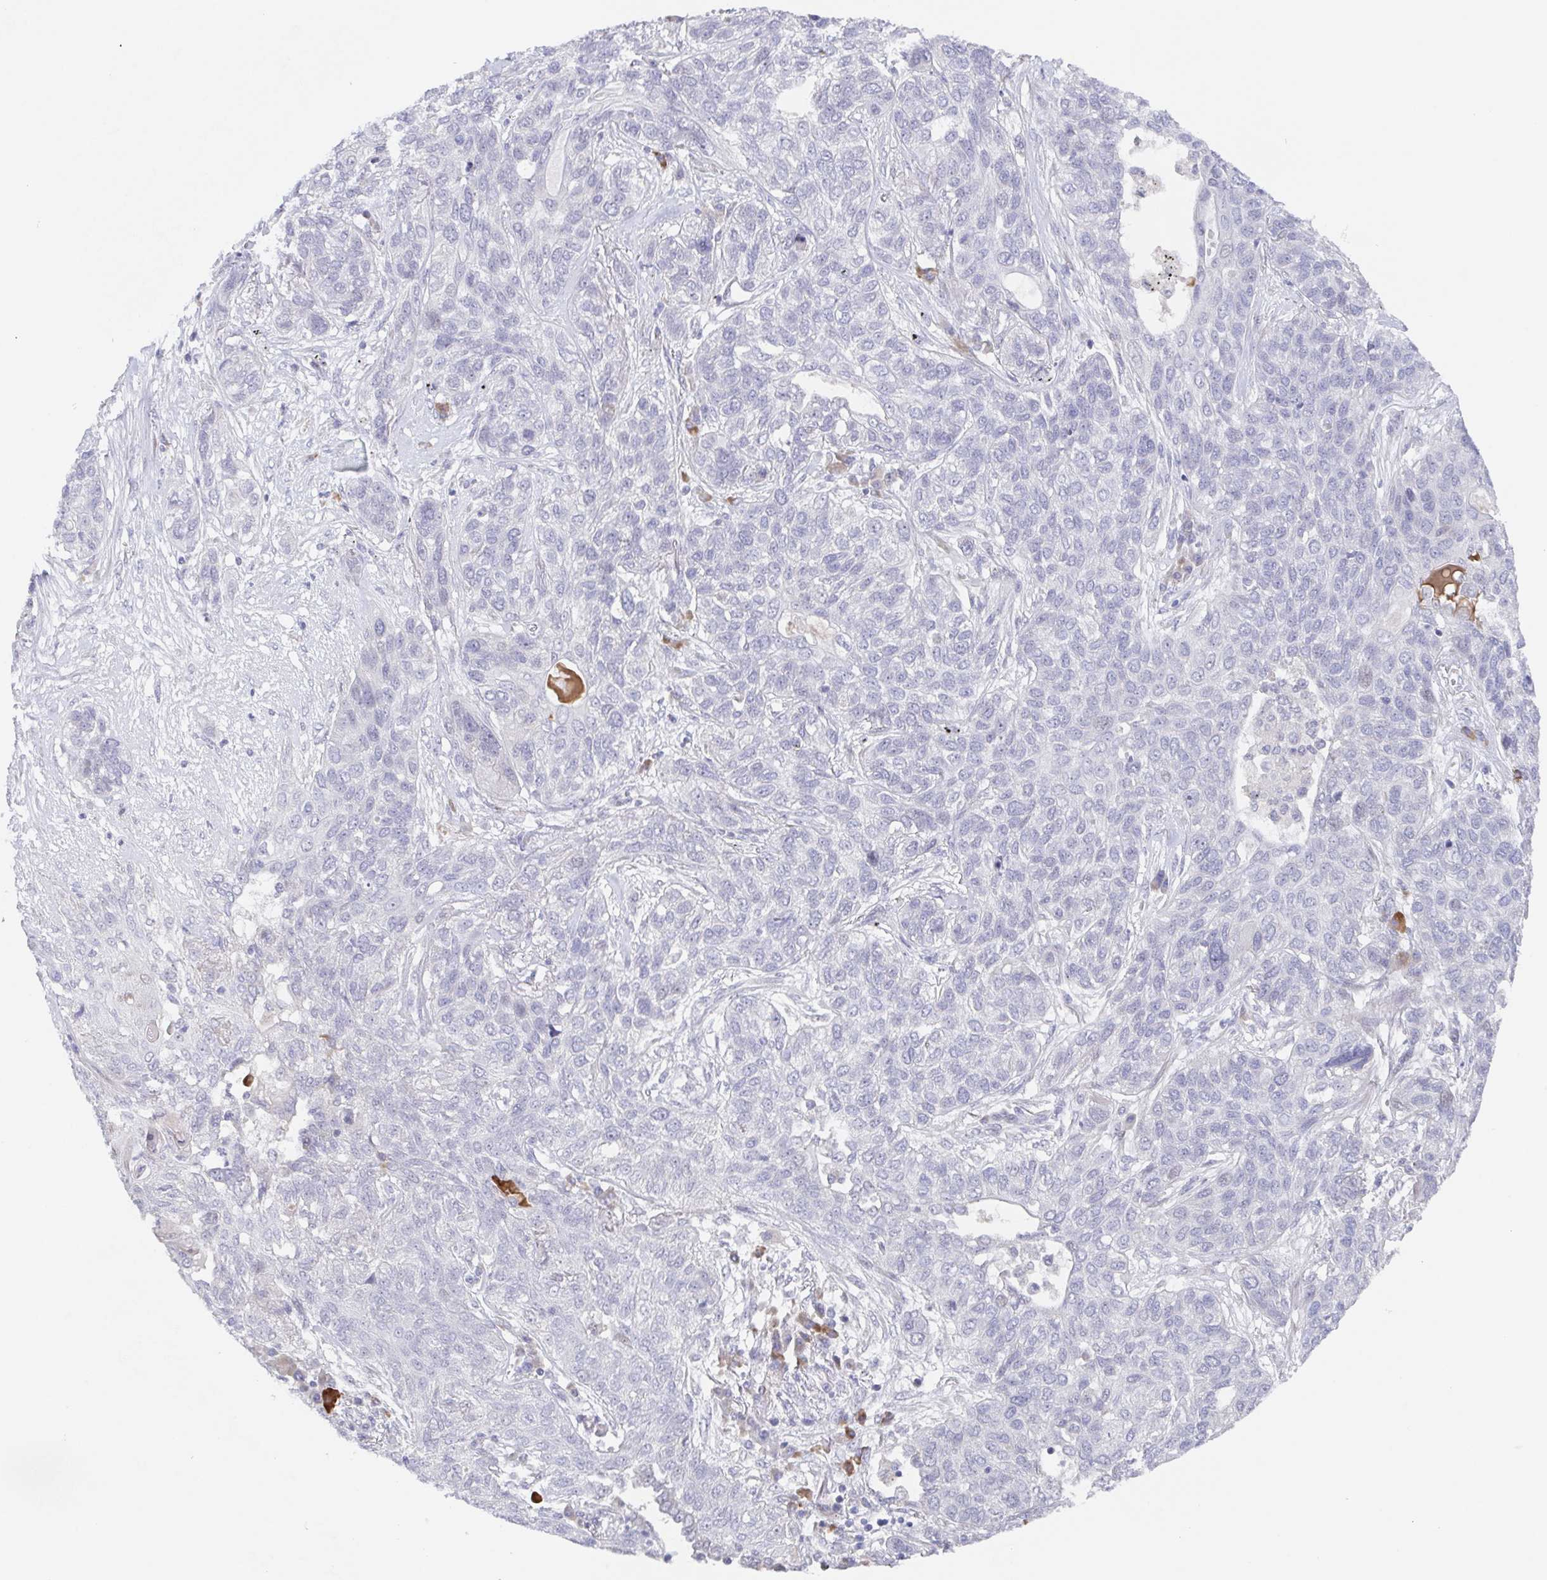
{"staining": {"intensity": "negative", "quantity": "none", "location": "none"}, "tissue": "lung cancer", "cell_type": "Tumor cells", "image_type": "cancer", "snomed": [{"axis": "morphology", "description": "Squamous cell carcinoma, NOS"}, {"axis": "topography", "description": "Lung"}], "caption": "IHC of human lung cancer (squamous cell carcinoma) displays no positivity in tumor cells.", "gene": "POU2F3", "patient": {"sex": "female", "age": 70}}